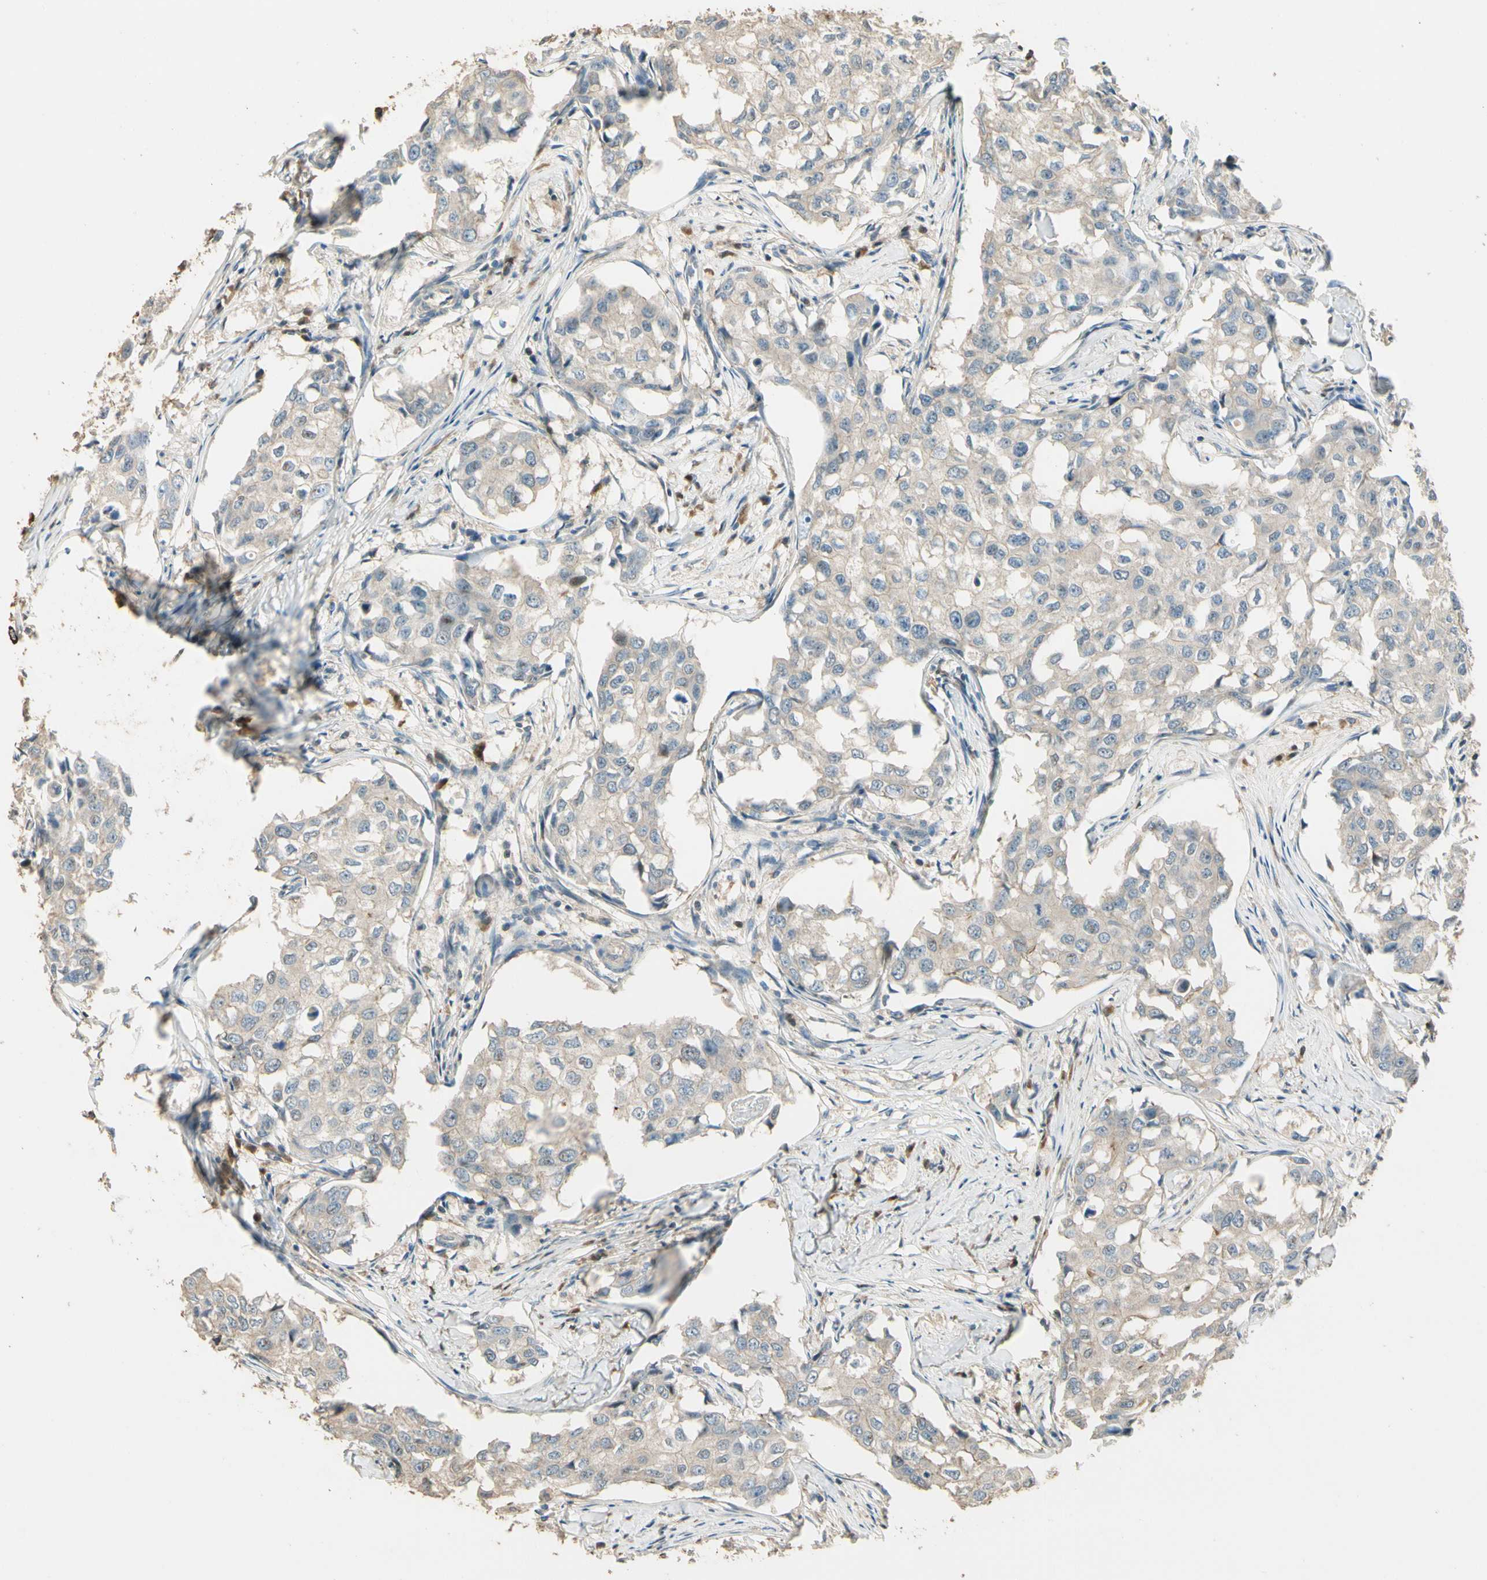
{"staining": {"intensity": "weak", "quantity": ">75%", "location": "cytoplasmic/membranous"}, "tissue": "breast cancer", "cell_type": "Tumor cells", "image_type": "cancer", "snomed": [{"axis": "morphology", "description": "Duct carcinoma"}, {"axis": "topography", "description": "Breast"}], "caption": "This photomicrograph demonstrates immunohistochemistry (IHC) staining of human breast cancer (intraductal carcinoma), with low weak cytoplasmic/membranous expression in approximately >75% of tumor cells.", "gene": "PLXNA1", "patient": {"sex": "female", "age": 27}}